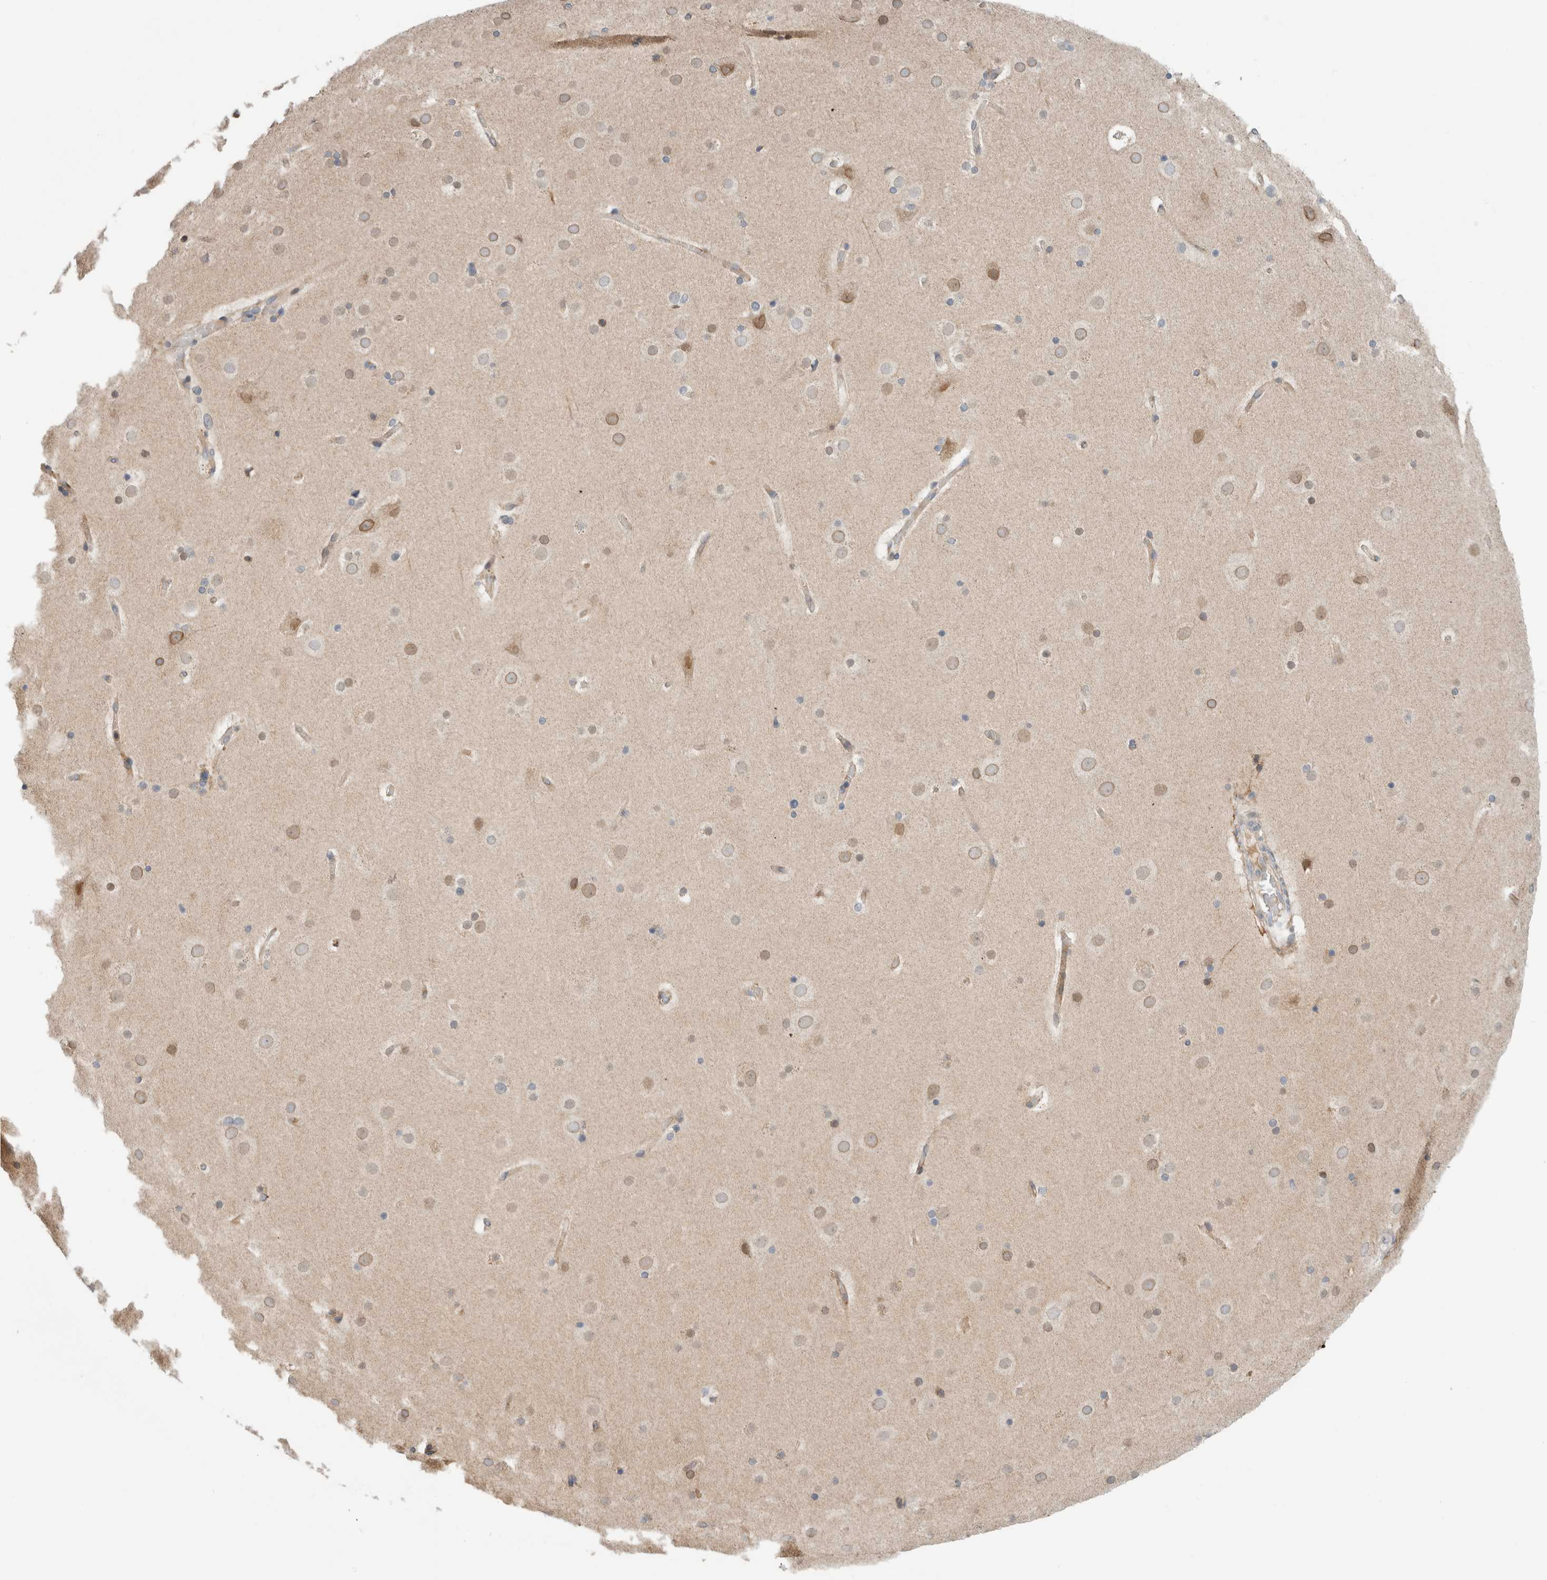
{"staining": {"intensity": "negative", "quantity": "none", "location": "none"}, "tissue": "cerebral cortex", "cell_type": "Endothelial cells", "image_type": "normal", "snomed": [{"axis": "morphology", "description": "Normal tissue, NOS"}, {"axis": "topography", "description": "Cerebral cortex"}], "caption": "Endothelial cells show no significant protein staining in benign cerebral cortex.", "gene": "KPNA5", "patient": {"sex": "male", "age": 57}}